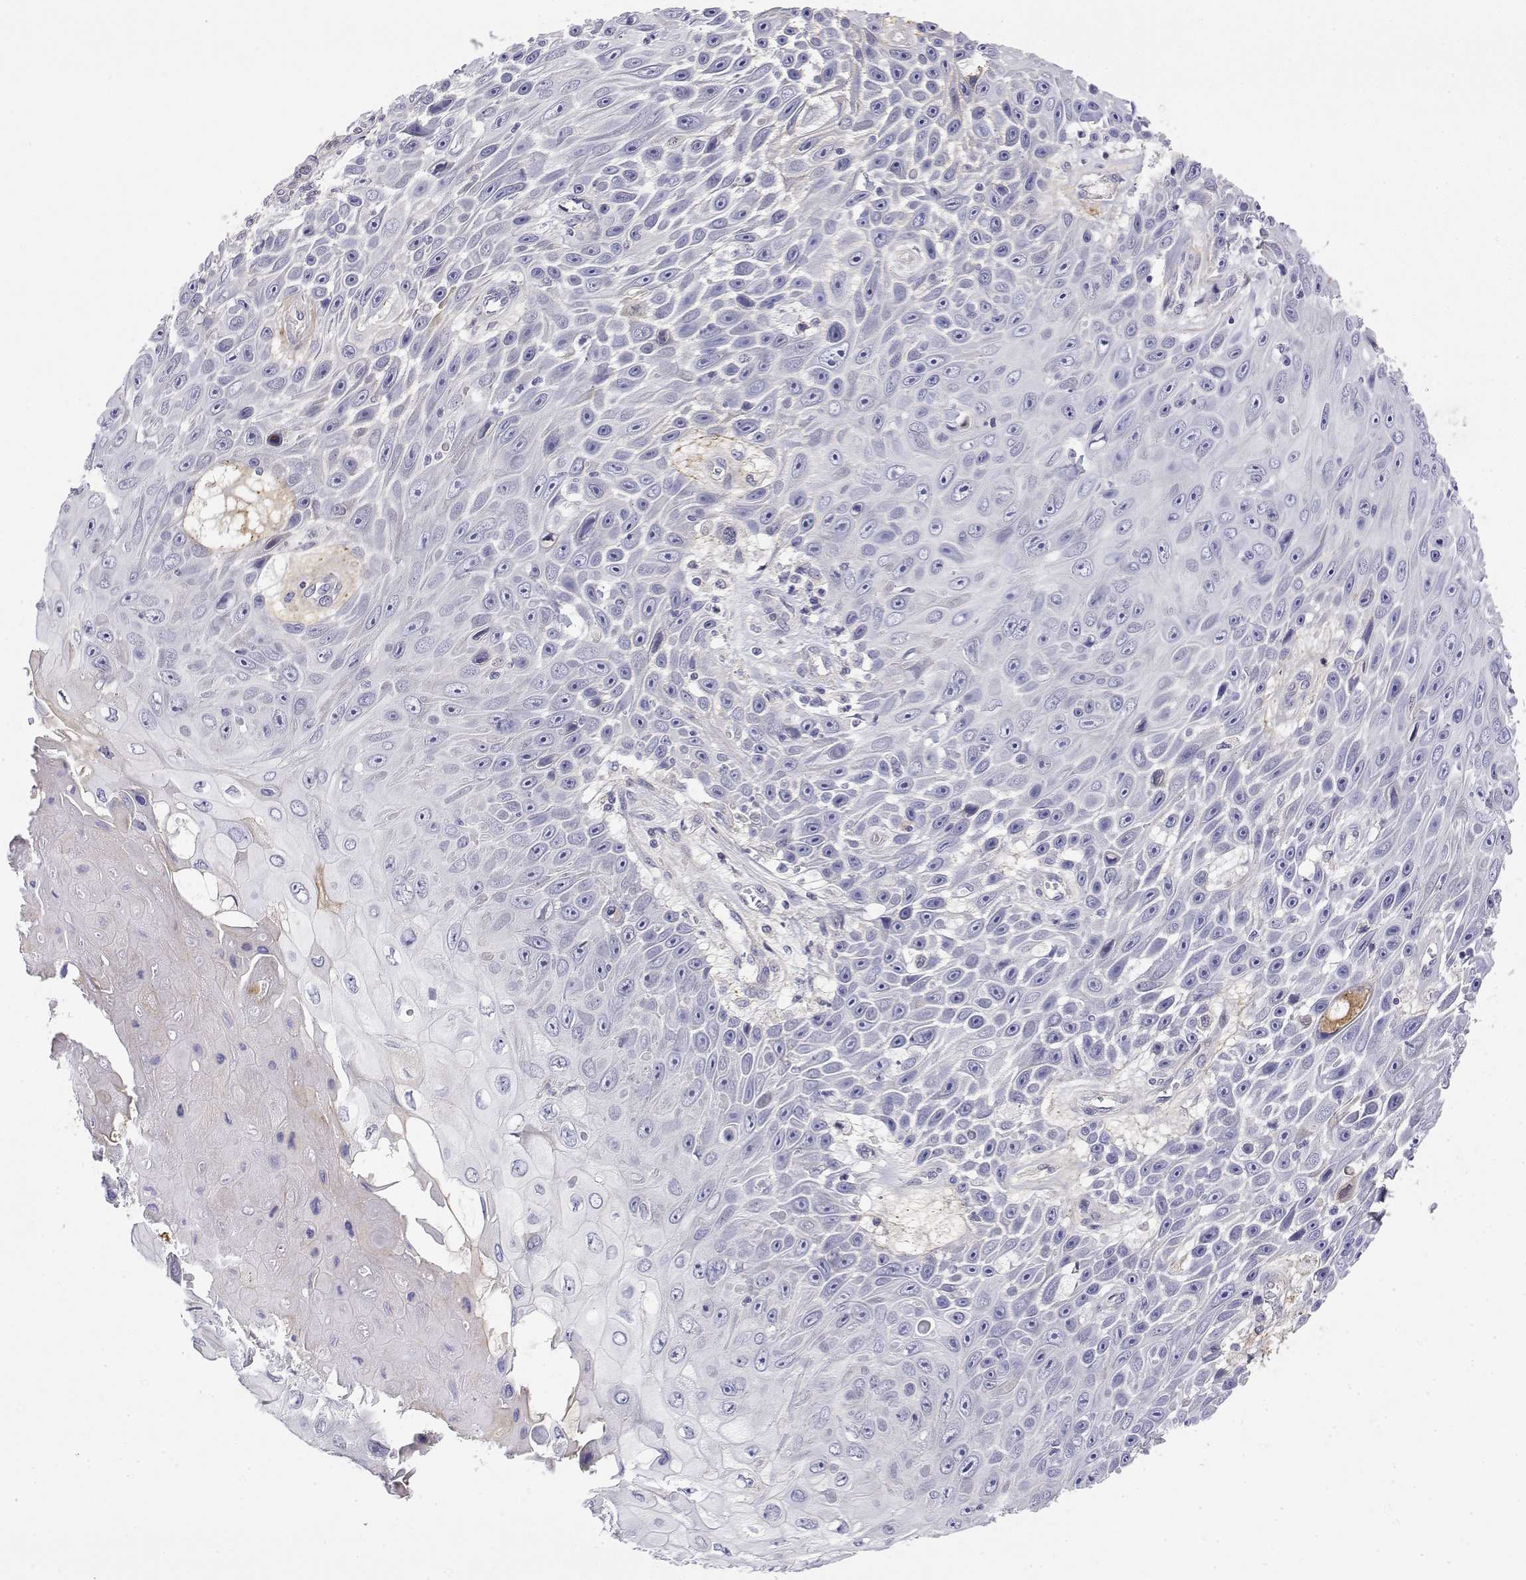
{"staining": {"intensity": "negative", "quantity": "none", "location": "none"}, "tissue": "skin cancer", "cell_type": "Tumor cells", "image_type": "cancer", "snomed": [{"axis": "morphology", "description": "Squamous cell carcinoma, NOS"}, {"axis": "topography", "description": "Skin"}], "caption": "Immunohistochemical staining of human skin squamous cell carcinoma demonstrates no significant expression in tumor cells. (Brightfield microscopy of DAB (3,3'-diaminobenzidine) immunohistochemistry at high magnification).", "gene": "GGACT", "patient": {"sex": "male", "age": 82}}